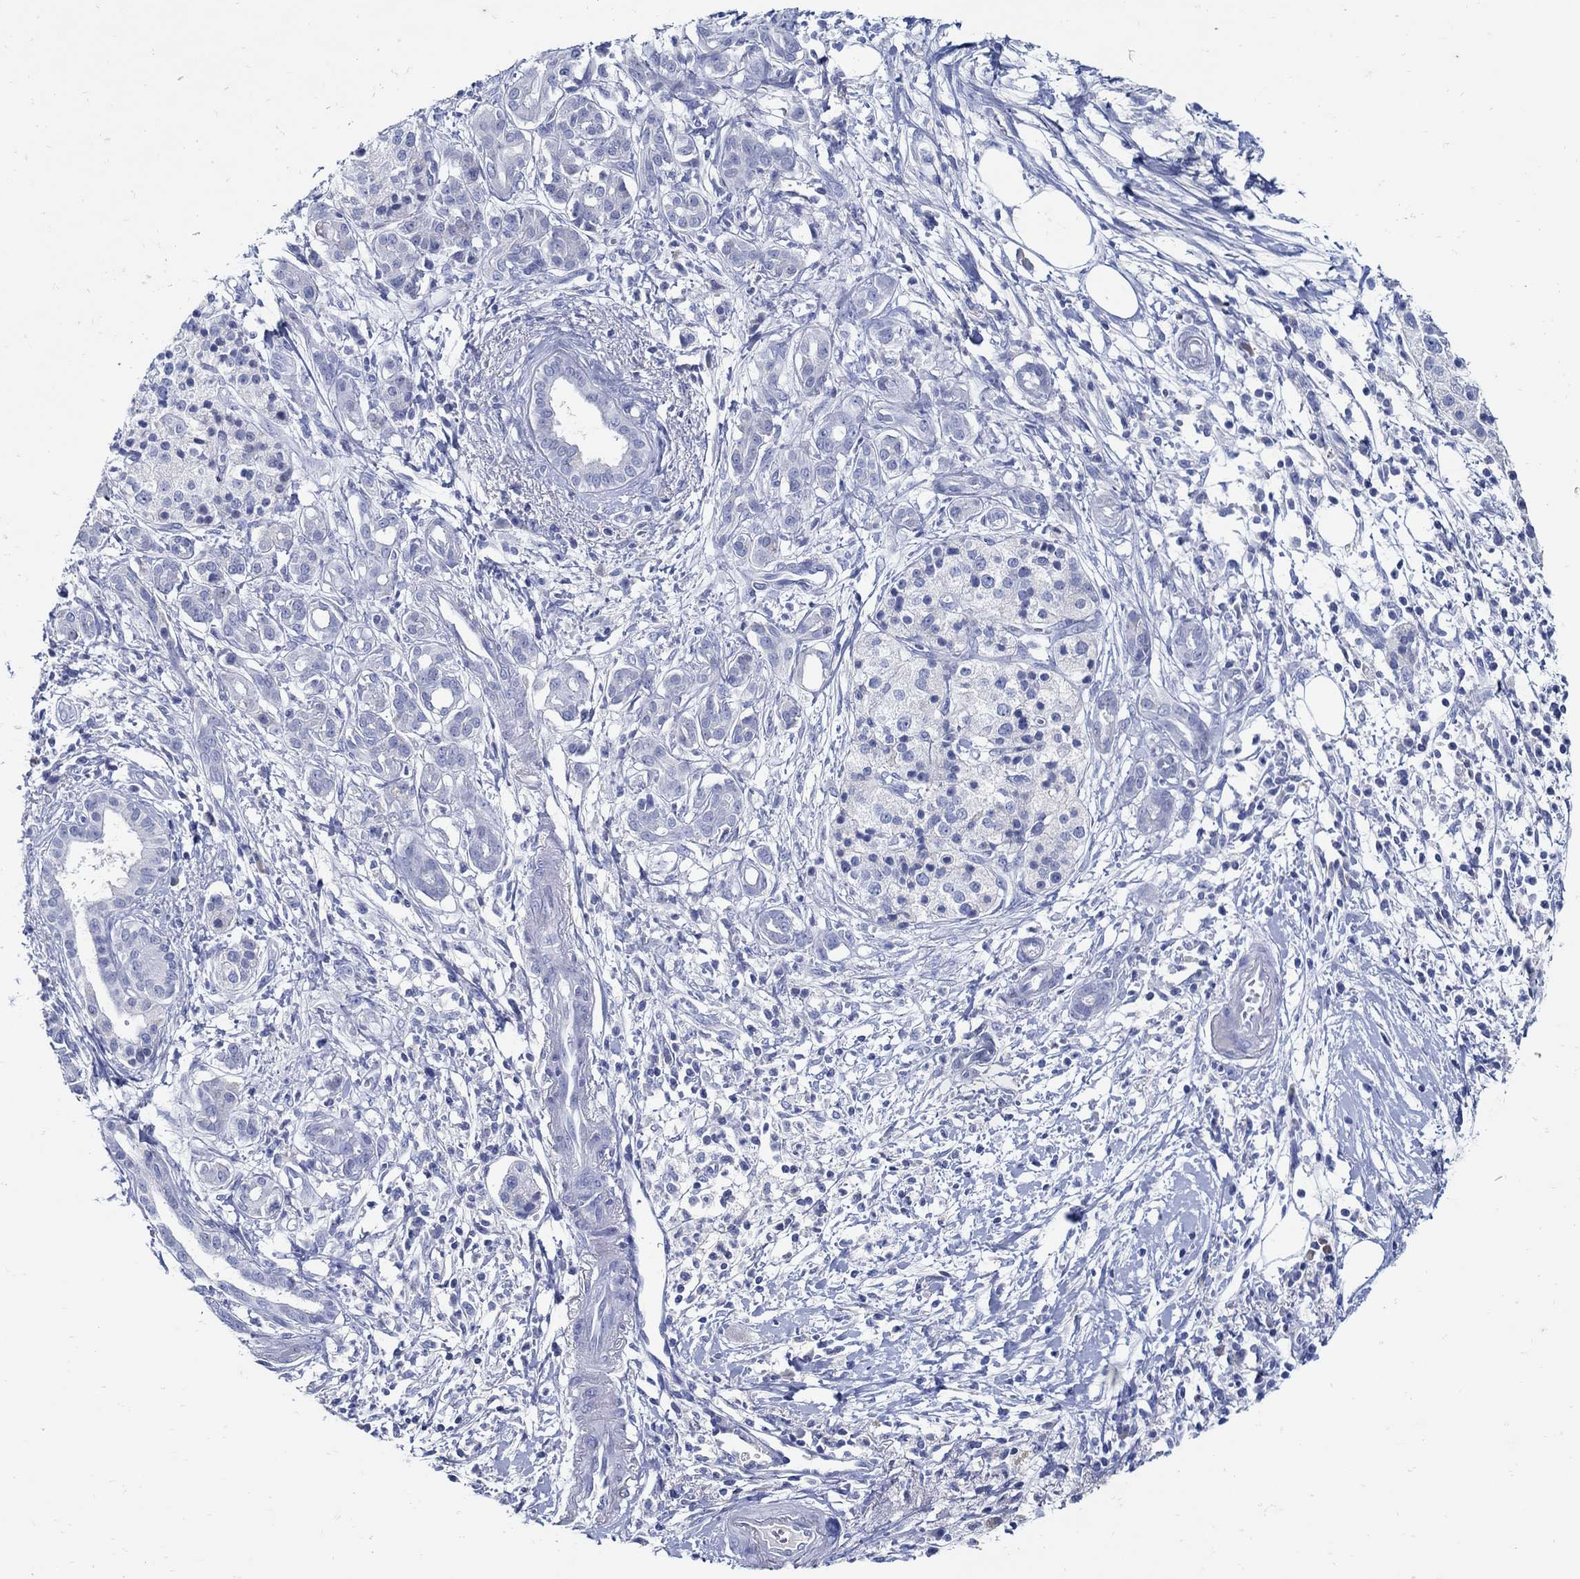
{"staining": {"intensity": "negative", "quantity": "none", "location": "none"}, "tissue": "pancreatic cancer", "cell_type": "Tumor cells", "image_type": "cancer", "snomed": [{"axis": "morphology", "description": "Adenocarcinoma, NOS"}, {"axis": "topography", "description": "Pancreas"}], "caption": "Human adenocarcinoma (pancreatic) stained for a protein using immunohistochemistry (IHC) demonstrates no staining in tumor cells.", "gene": "PAX9", "patient": {"sex": "male", "age": 72}}